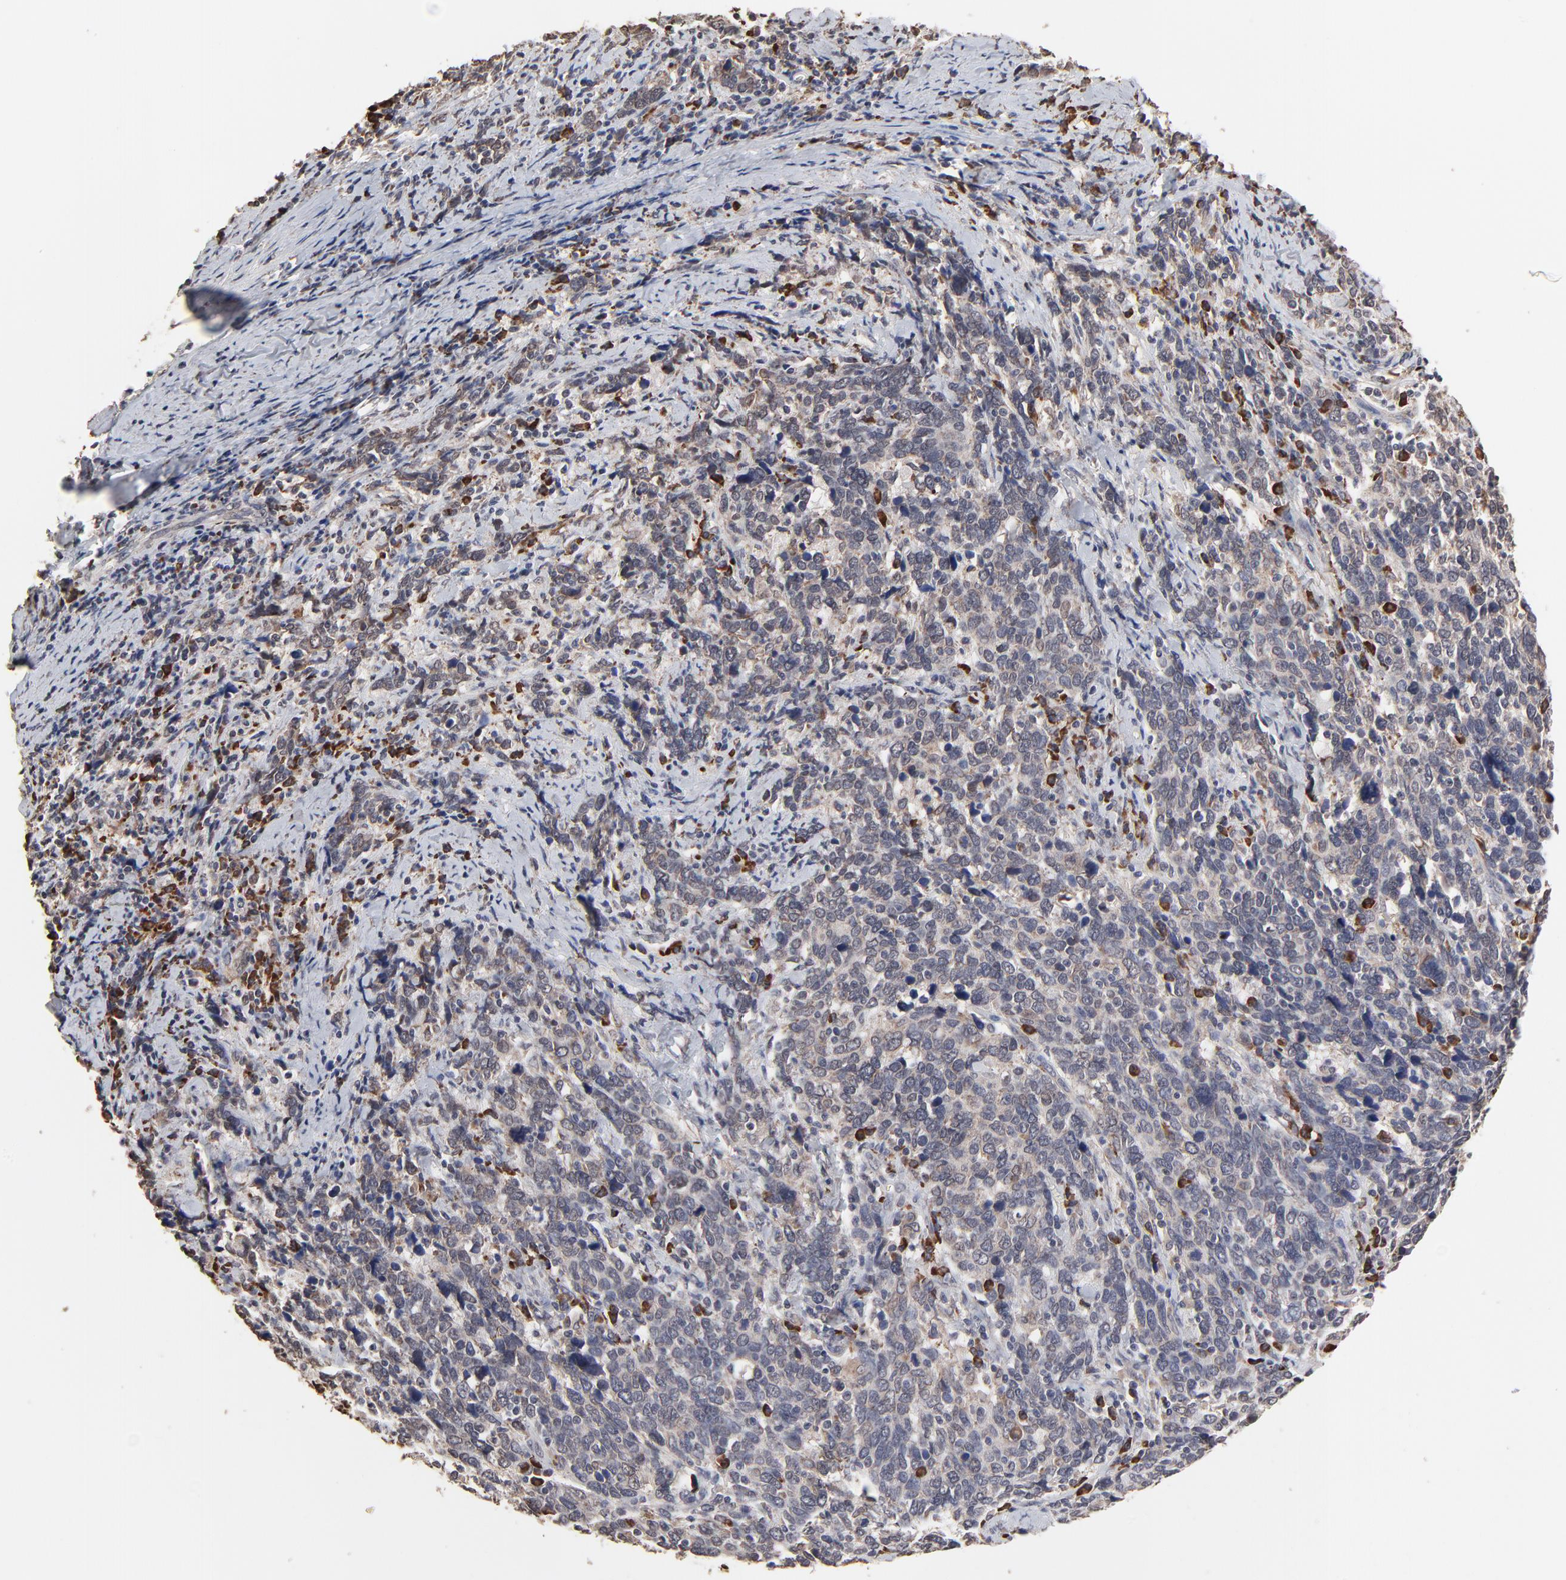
{"staining": {"intensity": "weak", "quantity": "25%-75%", "location": "cytoplasmic/membranous"}, "tissue": "cervical cancer", "cell_type": "Tumor cells", "image_type": "cancer", "snomed": [{"axis": "morphology", "description": "Squamous cell carcinoma, NOS"}, {"axis": "topography", "description": "Cervix"}], "caption": "Protein expression analysis of squamous cell carcinoma (cervical) exhibits weak cytoplasmic/membranous expression in approximately 25%-75% of tumor cells. The protein is stained brown, and the nuclei are stained in blue (DAB IHC with brightfield microscopy, high magnification).", "gene": "CHM", "patient": {"sex": "female", "age": 41}}